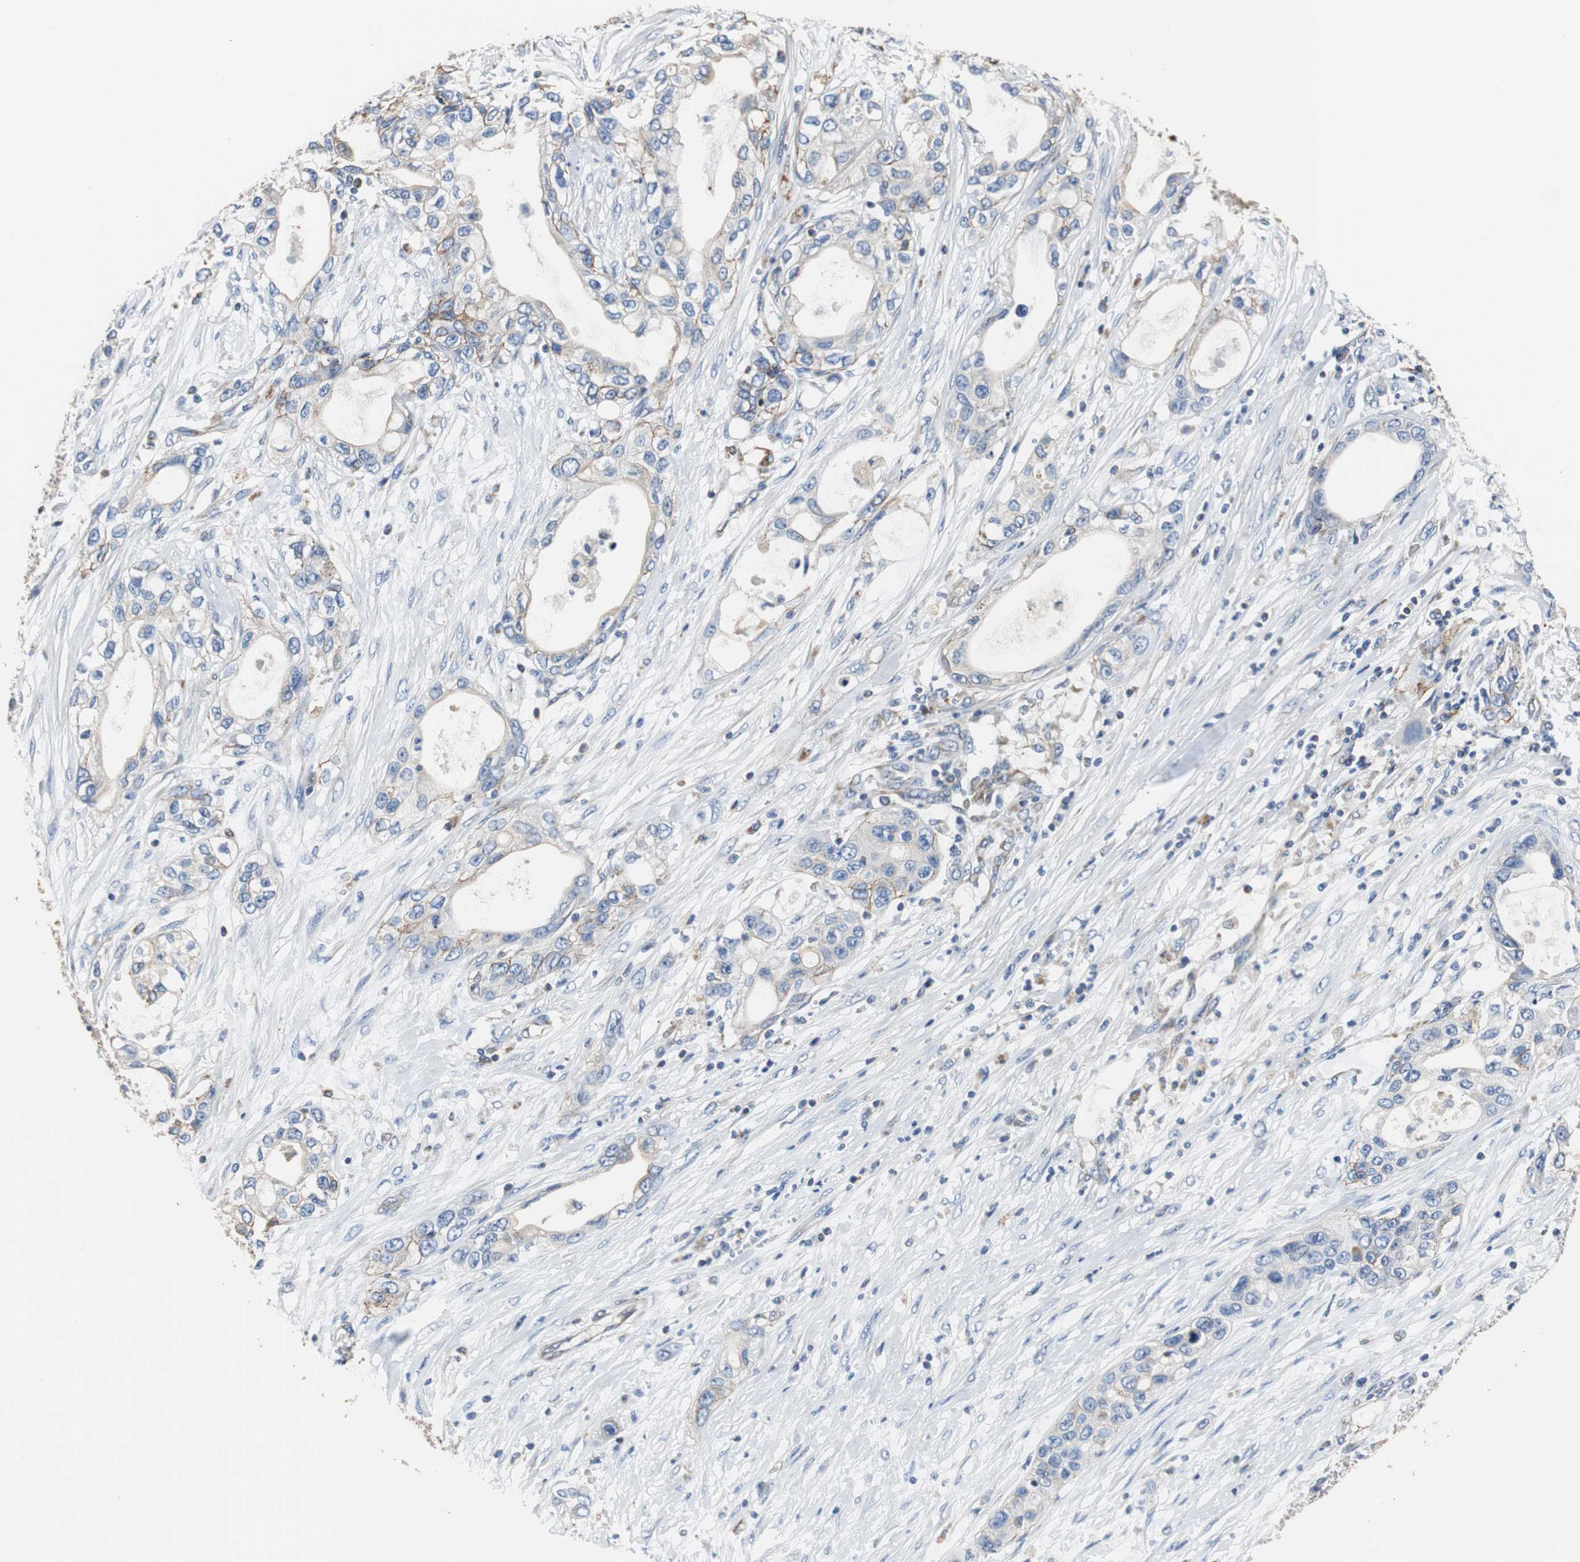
{"staining": {"intensity": "weak", "quantity": ">75%", "location": "cytoplasmic/membranous"}, "tissue": "pancreatic cancer", "cell_type": "Tumor cells", "image_type": "cancer", "snomed": [{"axis": "morphology", "description": "Adenocarcinoma, NOS"}, {"axis": "topography", "description": "Pancreas"}], "caption": "Pancreatic cancer (adenocarcinoma) stained with a protein marker demonstrates weak staining in tumor cells.", "gene": "PCK1", "patient": {"sex": "female", "age": 70}}